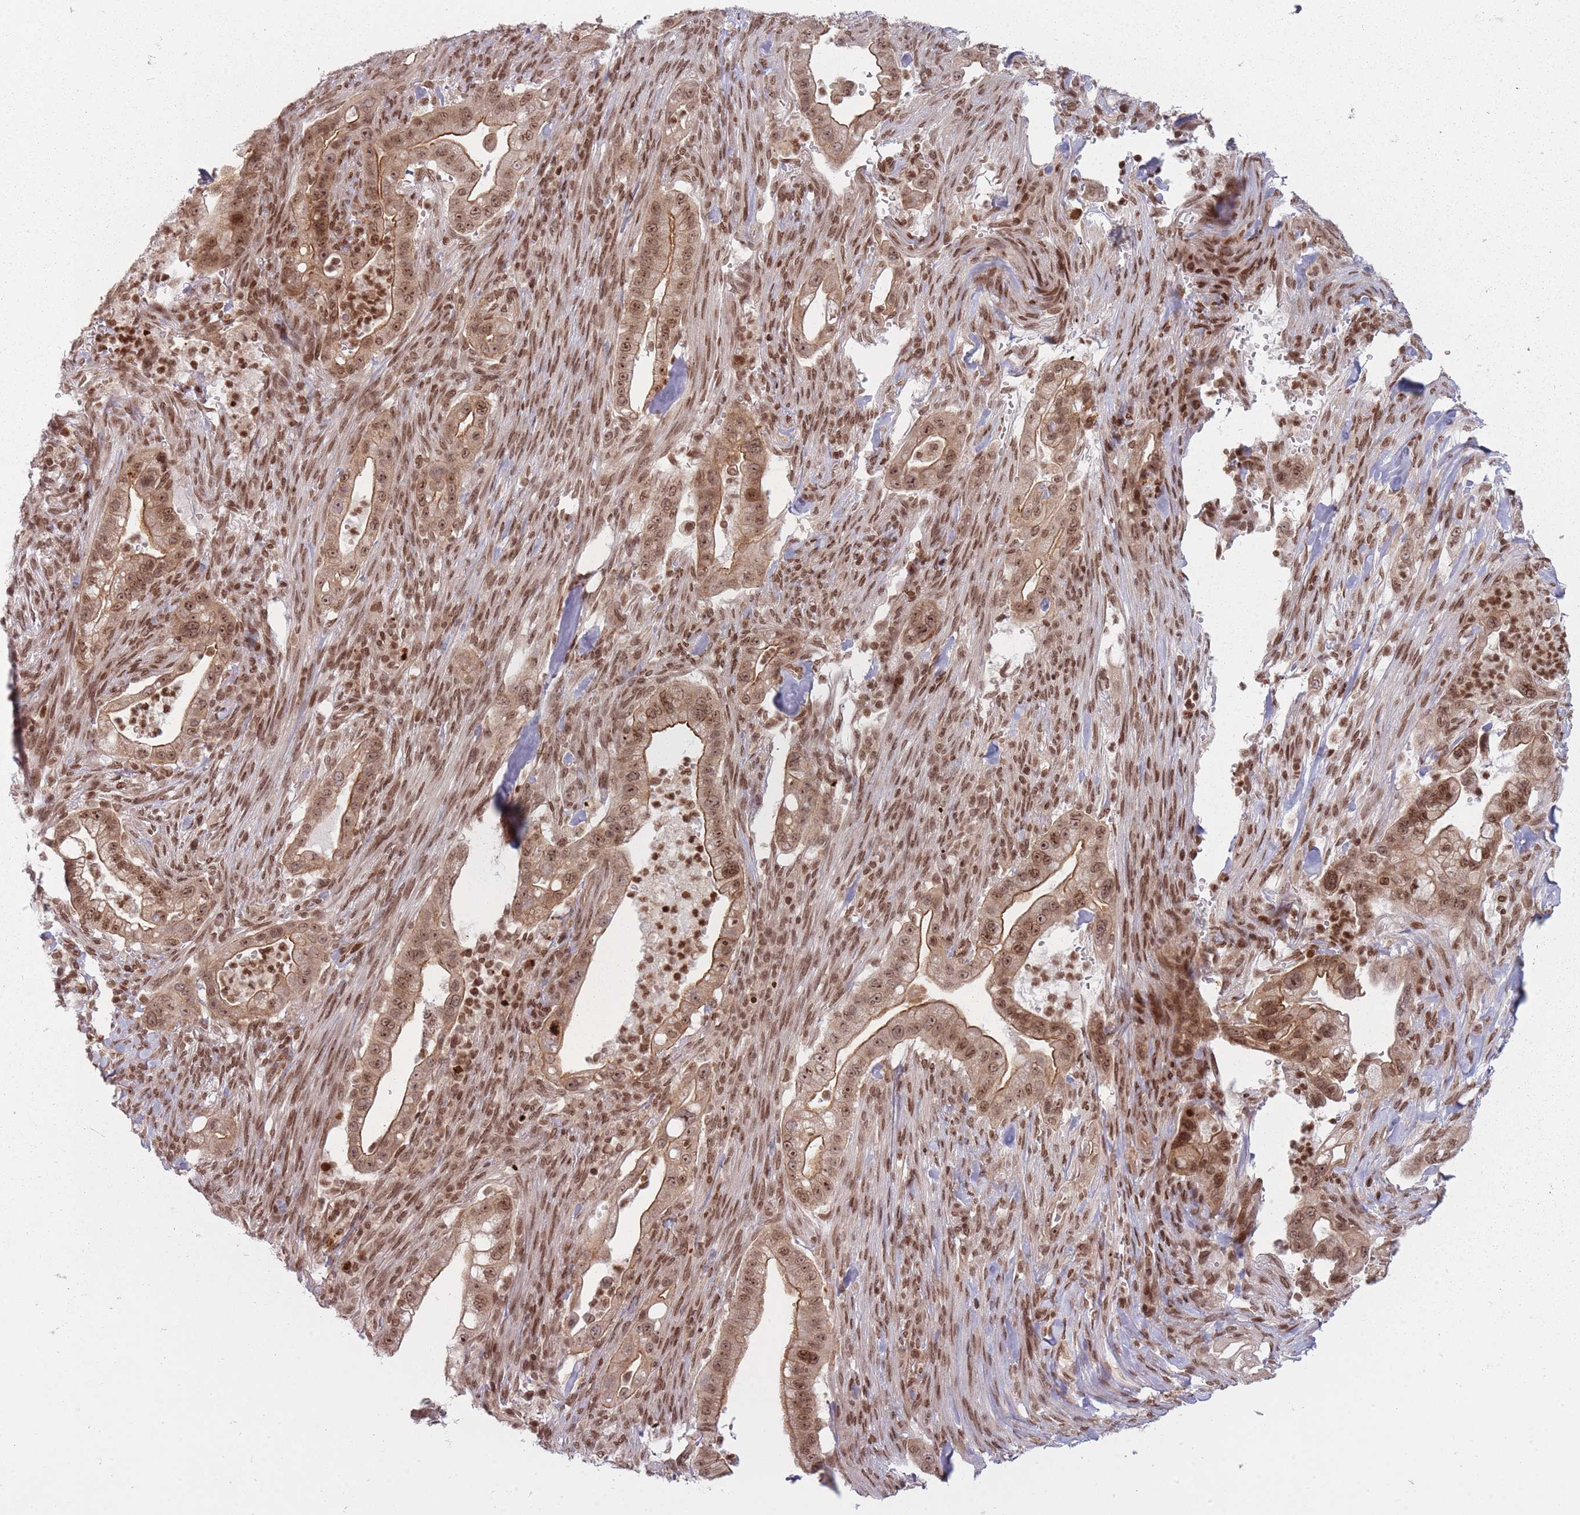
{"staining": {"intensity": "moderate", "quantity": ">75%", "location": "cytoplasmic/membranous,nuclear"}, "tissue": "pancreatic cancer", "cell_type": "Tumor cells", "image_type": "cancer", "snomed": [{"axis": "morphology", "description": "Adenocarcinoma, NOS"}, {"axis": "topography", "description": "Pancreas"}], "caption": "Protein staining shows moderate cytoplasmic/membranous and nuclear staining in about >75% of tumor cells in pancreatic cancer. The protein is stained brown, and the nuclei are stained in blue (DAB (3,3'-diaminobenzidine) IHC with brightfield microscopy, high magnification).", "gene": "TMC6", "patient": {"sex": "male", "age": 44}}